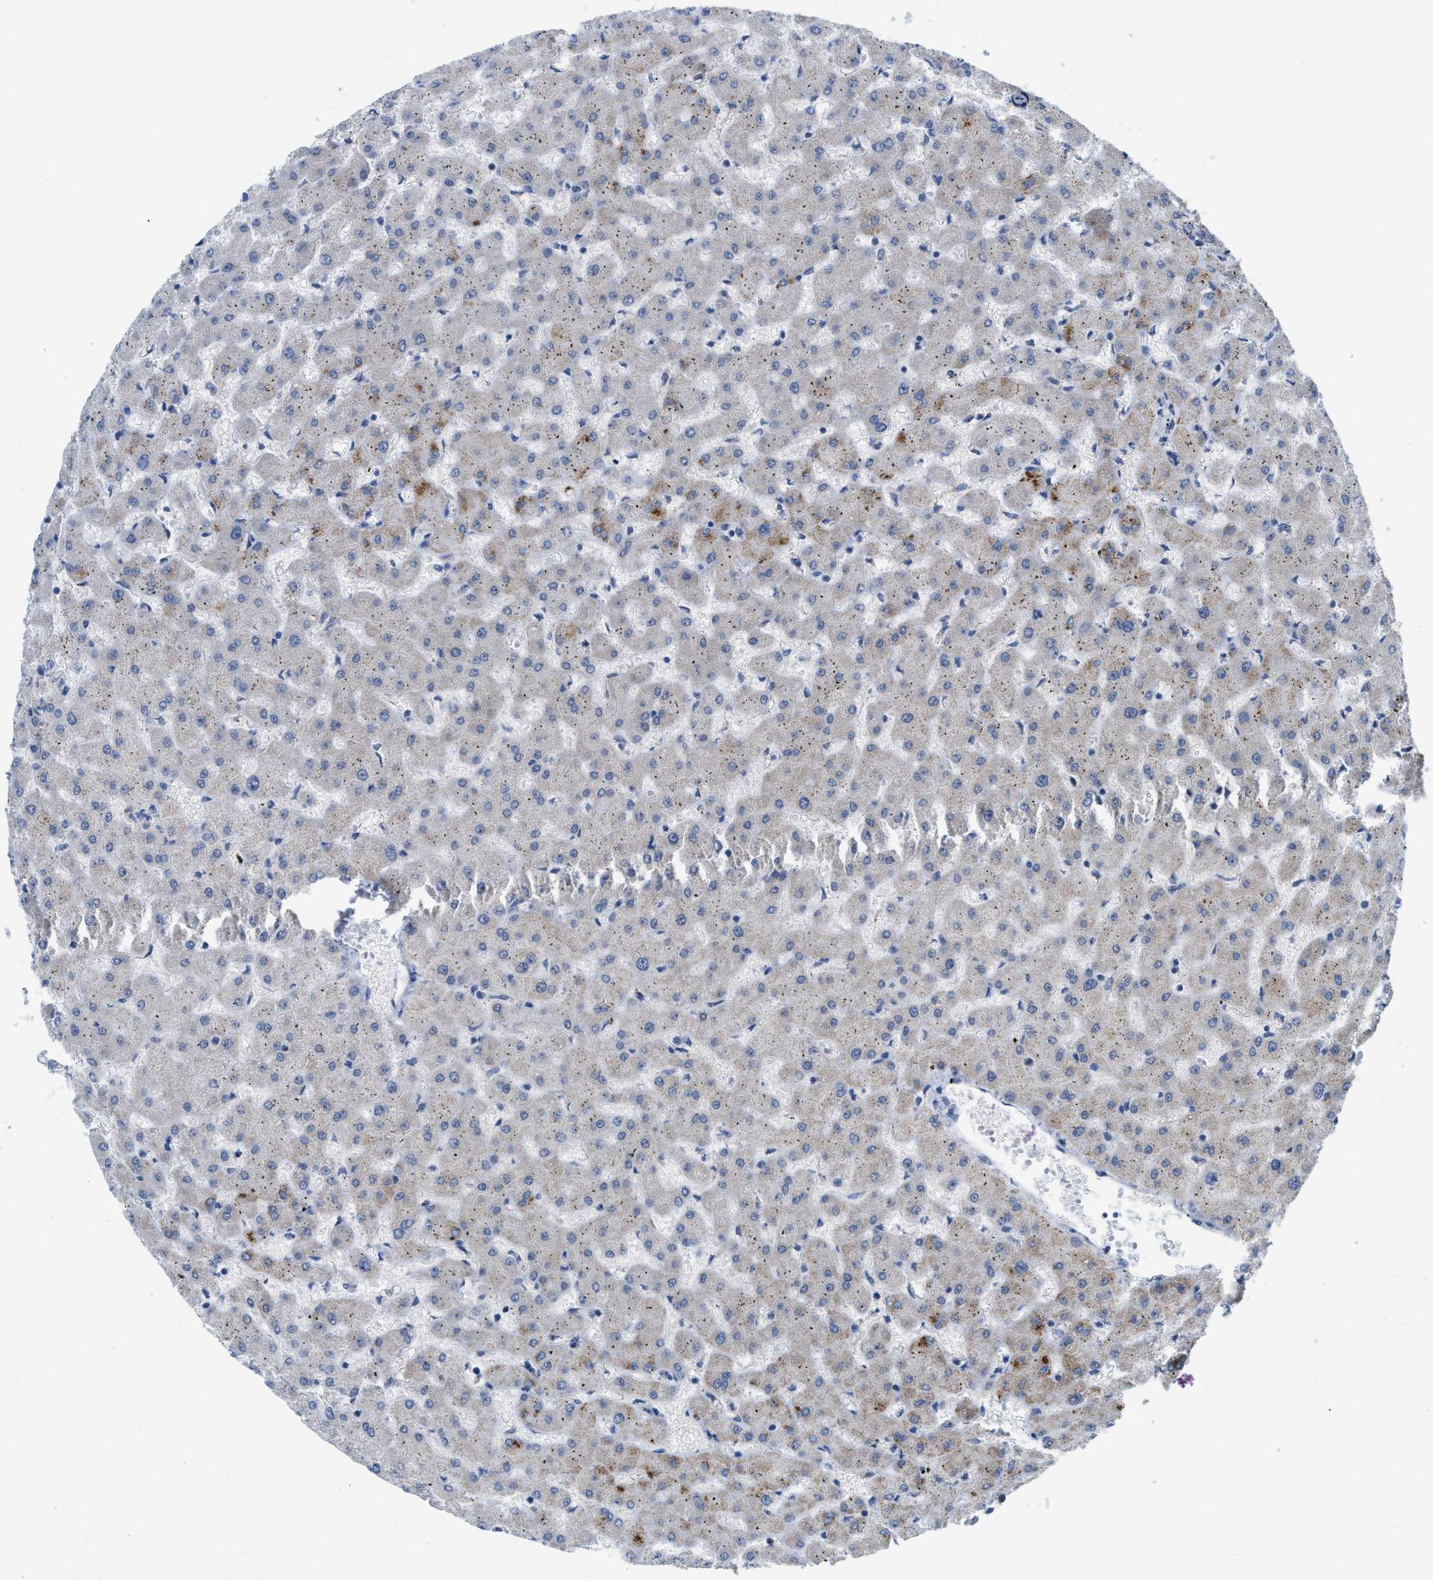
{"staining": {"intensity": "negative", "quantity": "none", "location": "none"}, "tissue": "liver", "cell_type": "Cholangiocytes", "image_type": "normal", "snomed": [{"axis": "morphology", "description": "Normal tissue, NOS"}, {"axis": "topography", "description": "Liver"}], "caption": "Human liver stained for a protein using immunohistochemistry shows no expression in cholangiocytes.", "gene": "DHX58", "patient": {"sex": "female", "age": 63}}